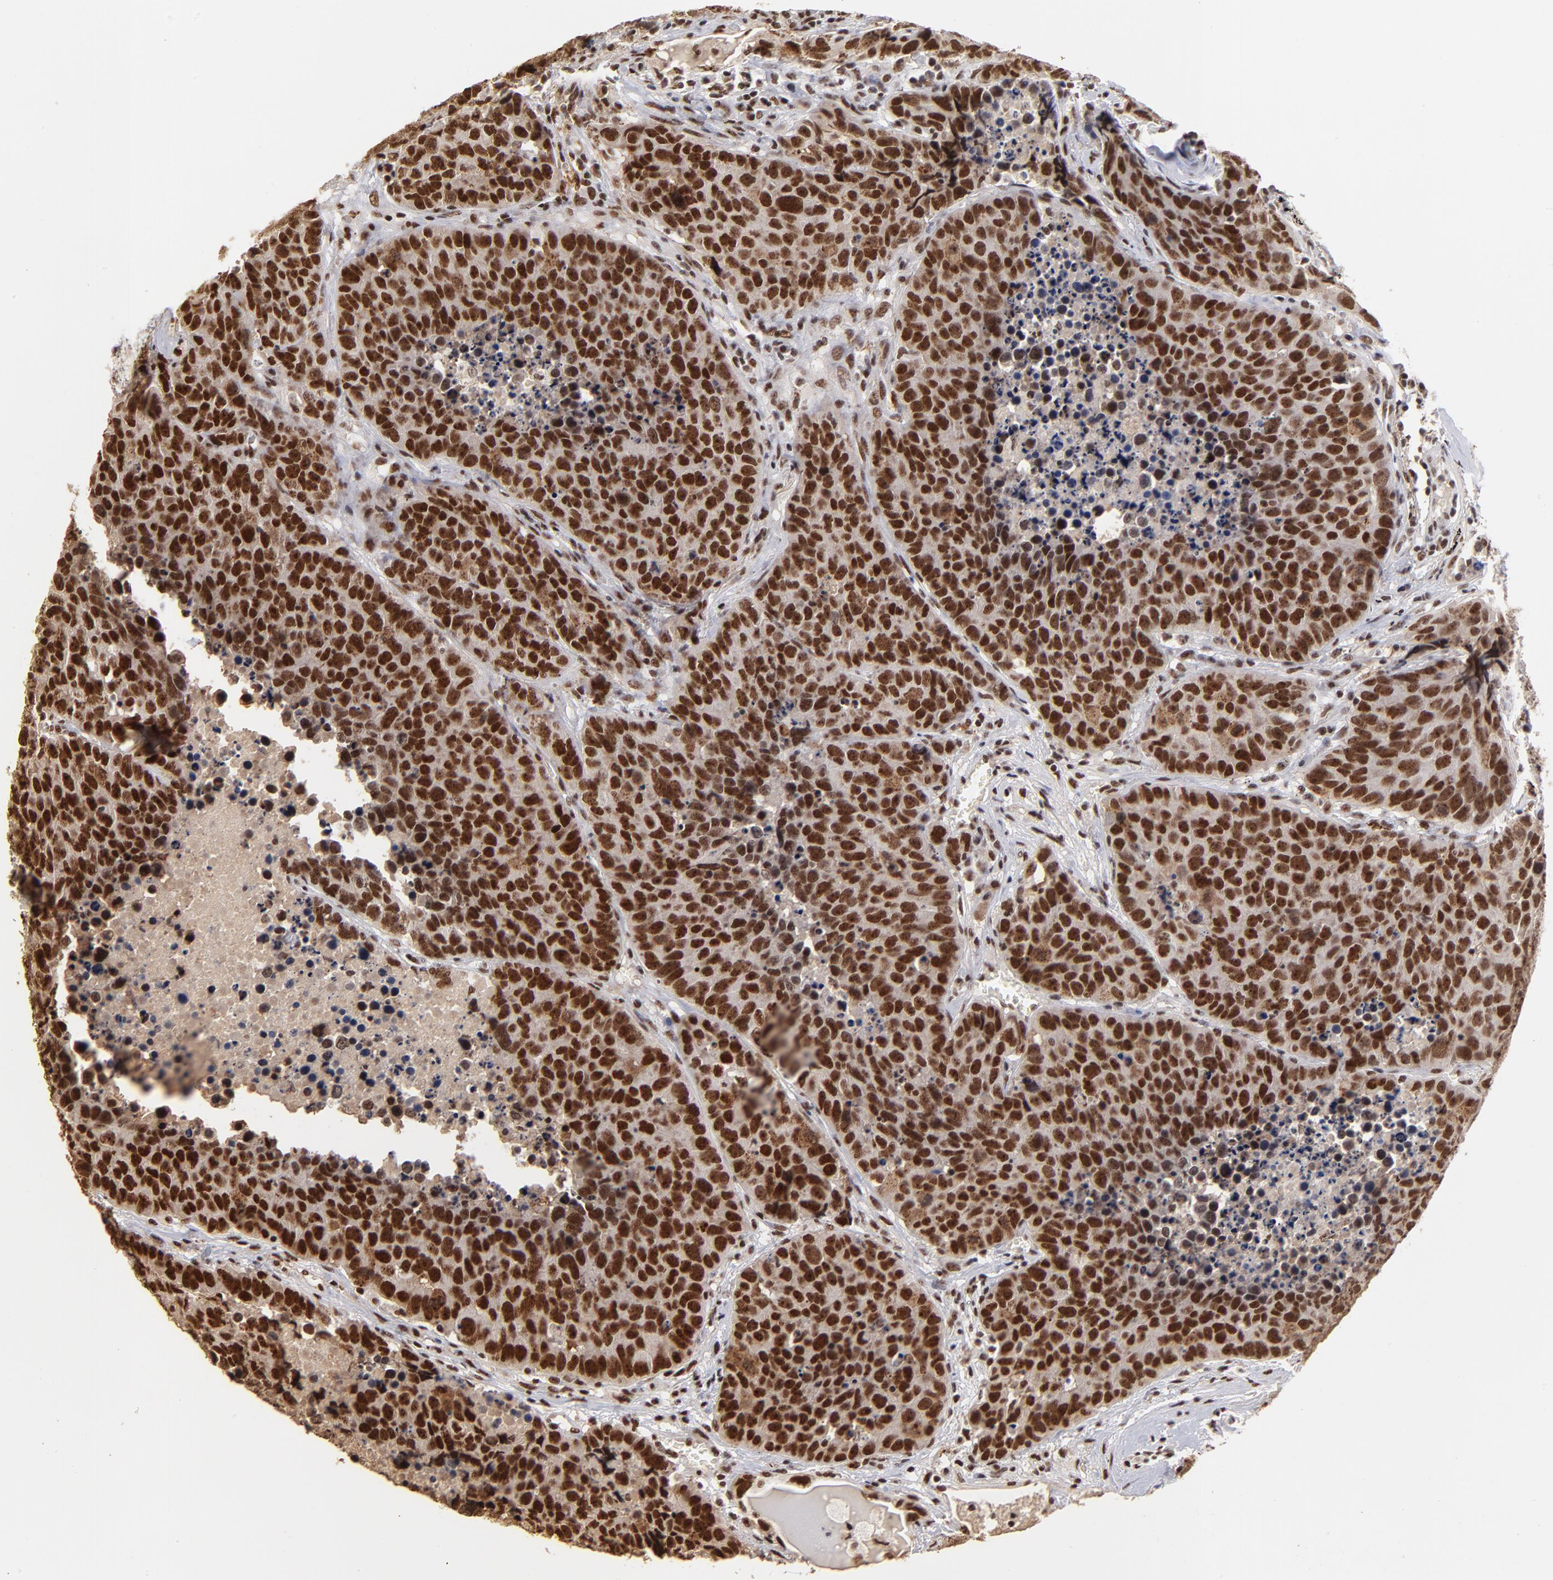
{"staining": {"intensity": "strong", "quantity": ">75%", "location": "nuclear"}, "tissue": "carcinoid", "cell_type": "Tumor cells", "image_type": "cancer", "snomed": [{"axis": "morphology", "description": "Carcinoid, malignant, NOS"}, {"axis": "topography", "description": "Lung"}], "caption": "Strong nuclear protein positivity is present in about >75% of tumor cells in carcinoid (malignant).", "gene": "ZNF146", "patient": {"sex": "male", "age": 60}}